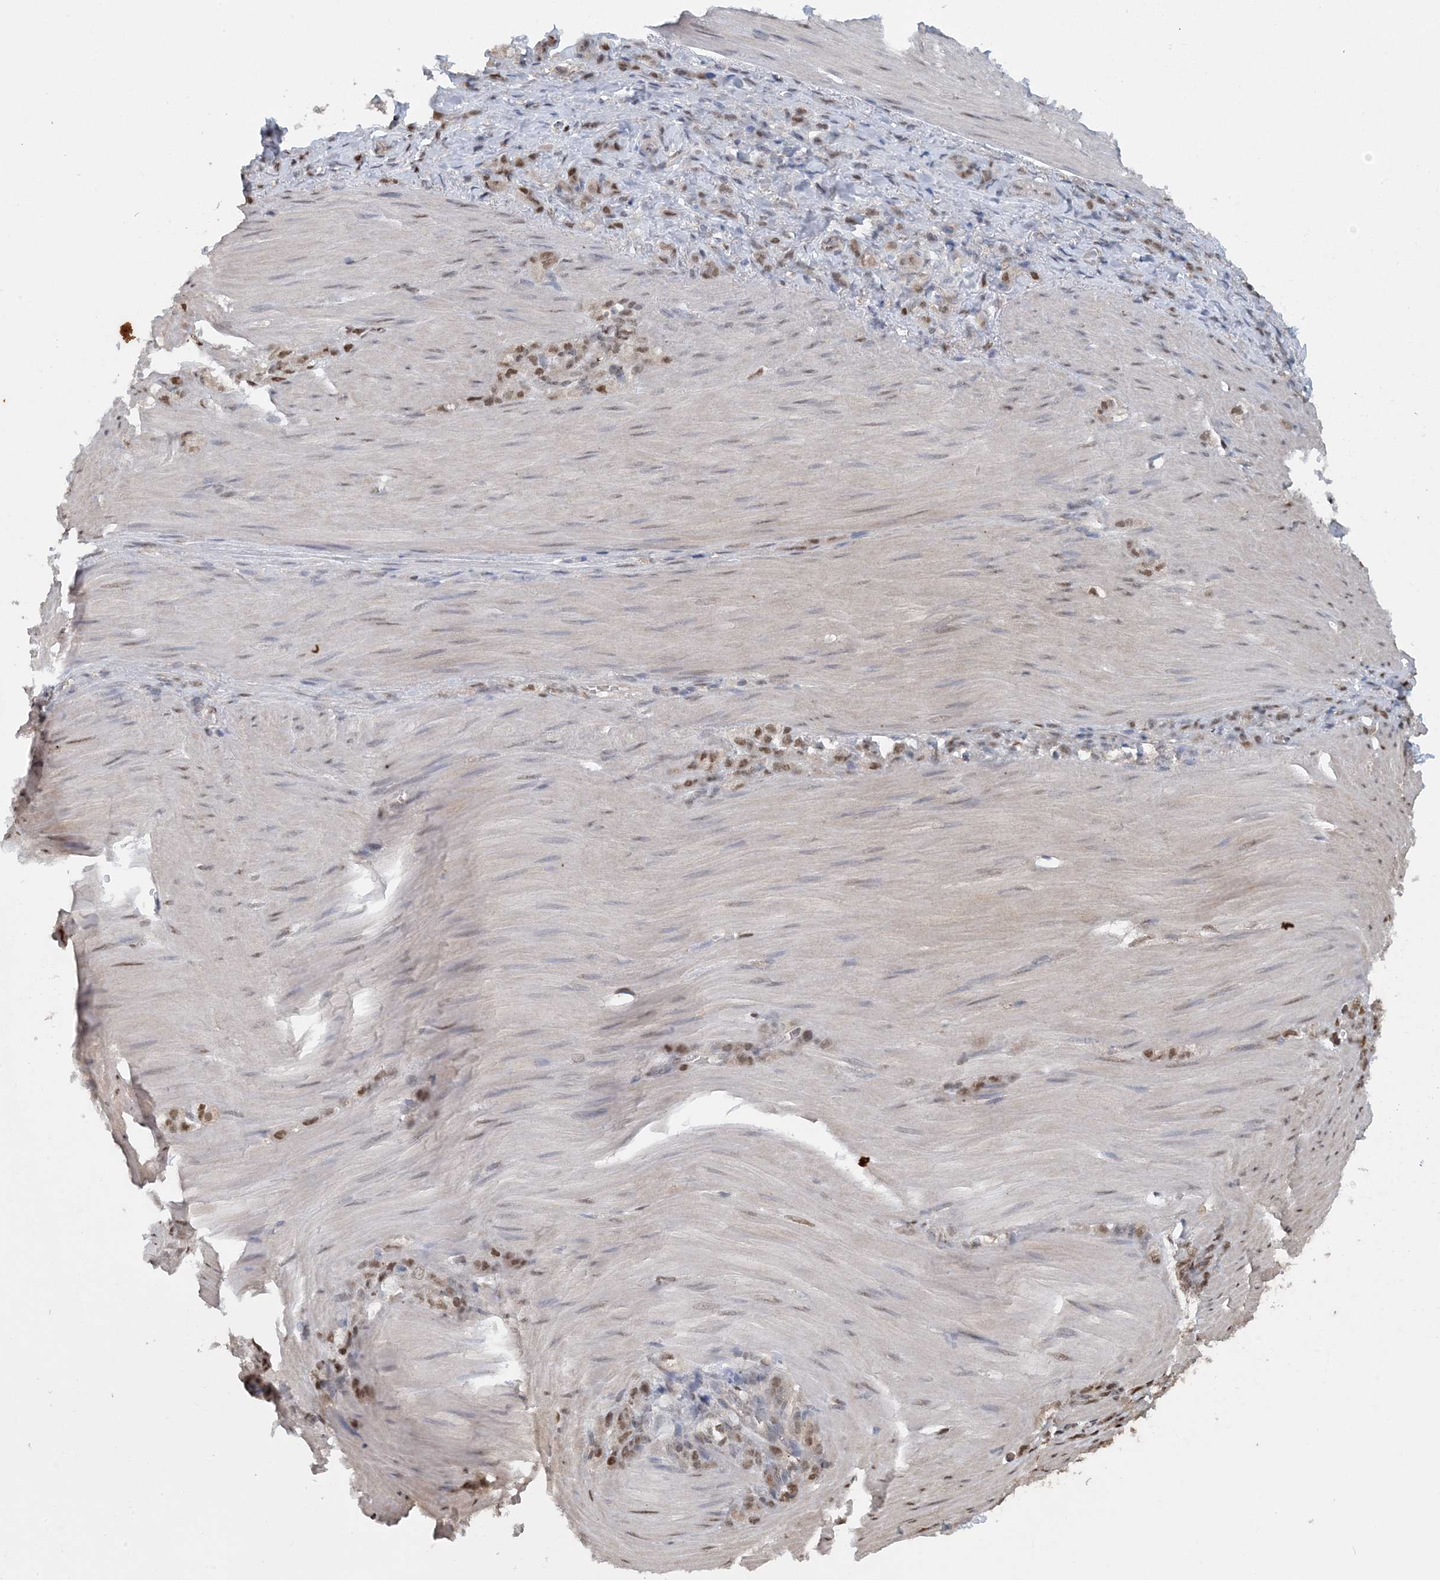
{"staining": {"intensity": "weak", "quantity": ">75%", "location": "nuclear"}, "tissue": "stomach cancer", "cell_type": "Tumor cells", "image_type": "cancer", "snomed": [{"axis": "morphology", "description": "Normal tissue, NOS"}, {"axis": "morphology", "description": "Adenocarcinoma, NOS"}, {"axis": "topography", "description": "Stomach"}], "caption": "An image showing weak nuclear positivity in approximately >75% of tumor cells in stomach cancer, as visualized by brown immunohistochemical staining.", "gene": "HIKESHI", "patient": {"sex": "male", "age": 82}}